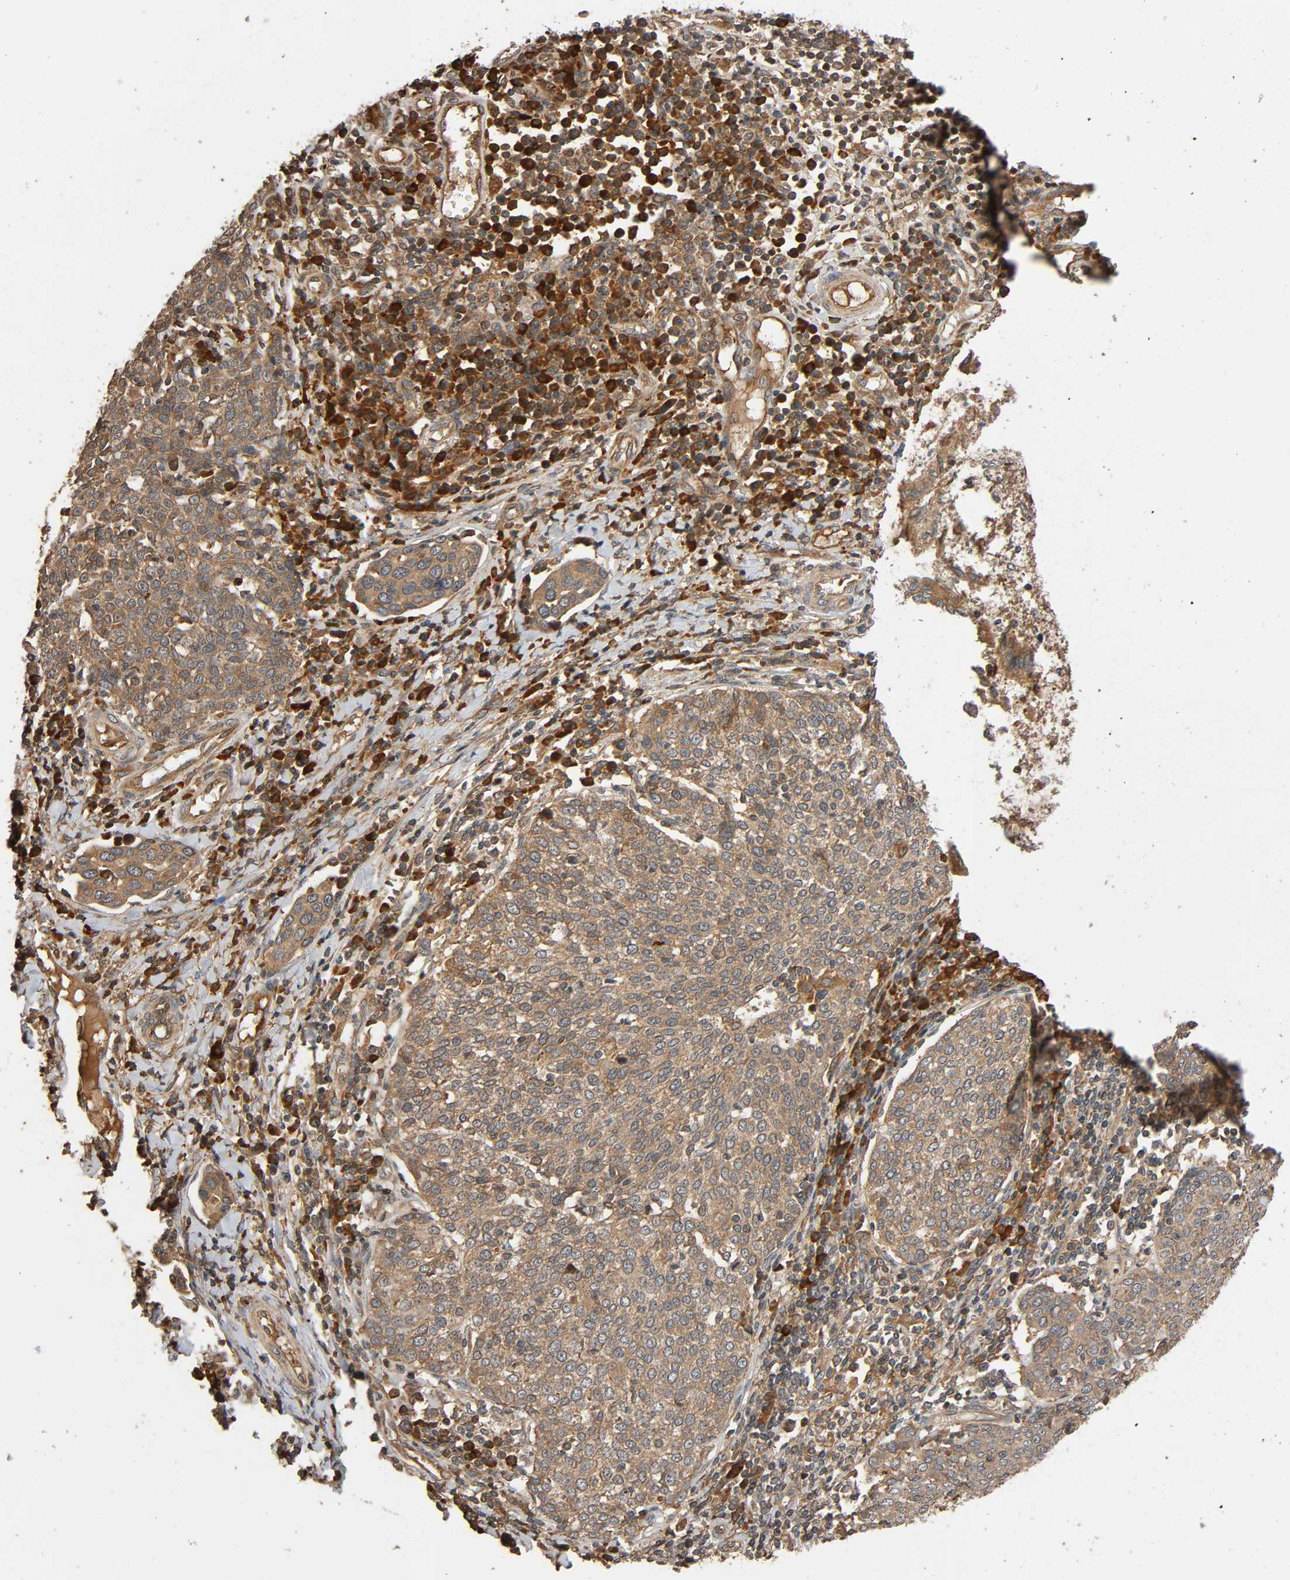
{"staining": {"intensity": "moderate", "quantity": ">75%", "location": "cytoplasmic/membranous"}, "tissue": "cervical cancer", "cell_type": "Tumor cells", "image_type": "cancer", "snomed": [{"axis": "morphology", "description": "Squamous cell carcinoma, NOS"}, {"axis": "topography", "description": "Cervix"}], "caption": "High-magnification brightfield microscopy of cervical squamous cell carcinoma stained with DAB (3,3'-diaminobenzidine) (brown) and counterstained with hematoxylin (blue). tumor cells exhibit moderate cytoplasmic/membranous positivity is present in approximately>75% of cells.", "gene": "MAP3K8", "patient": {"sex": "female", "age": 40}}